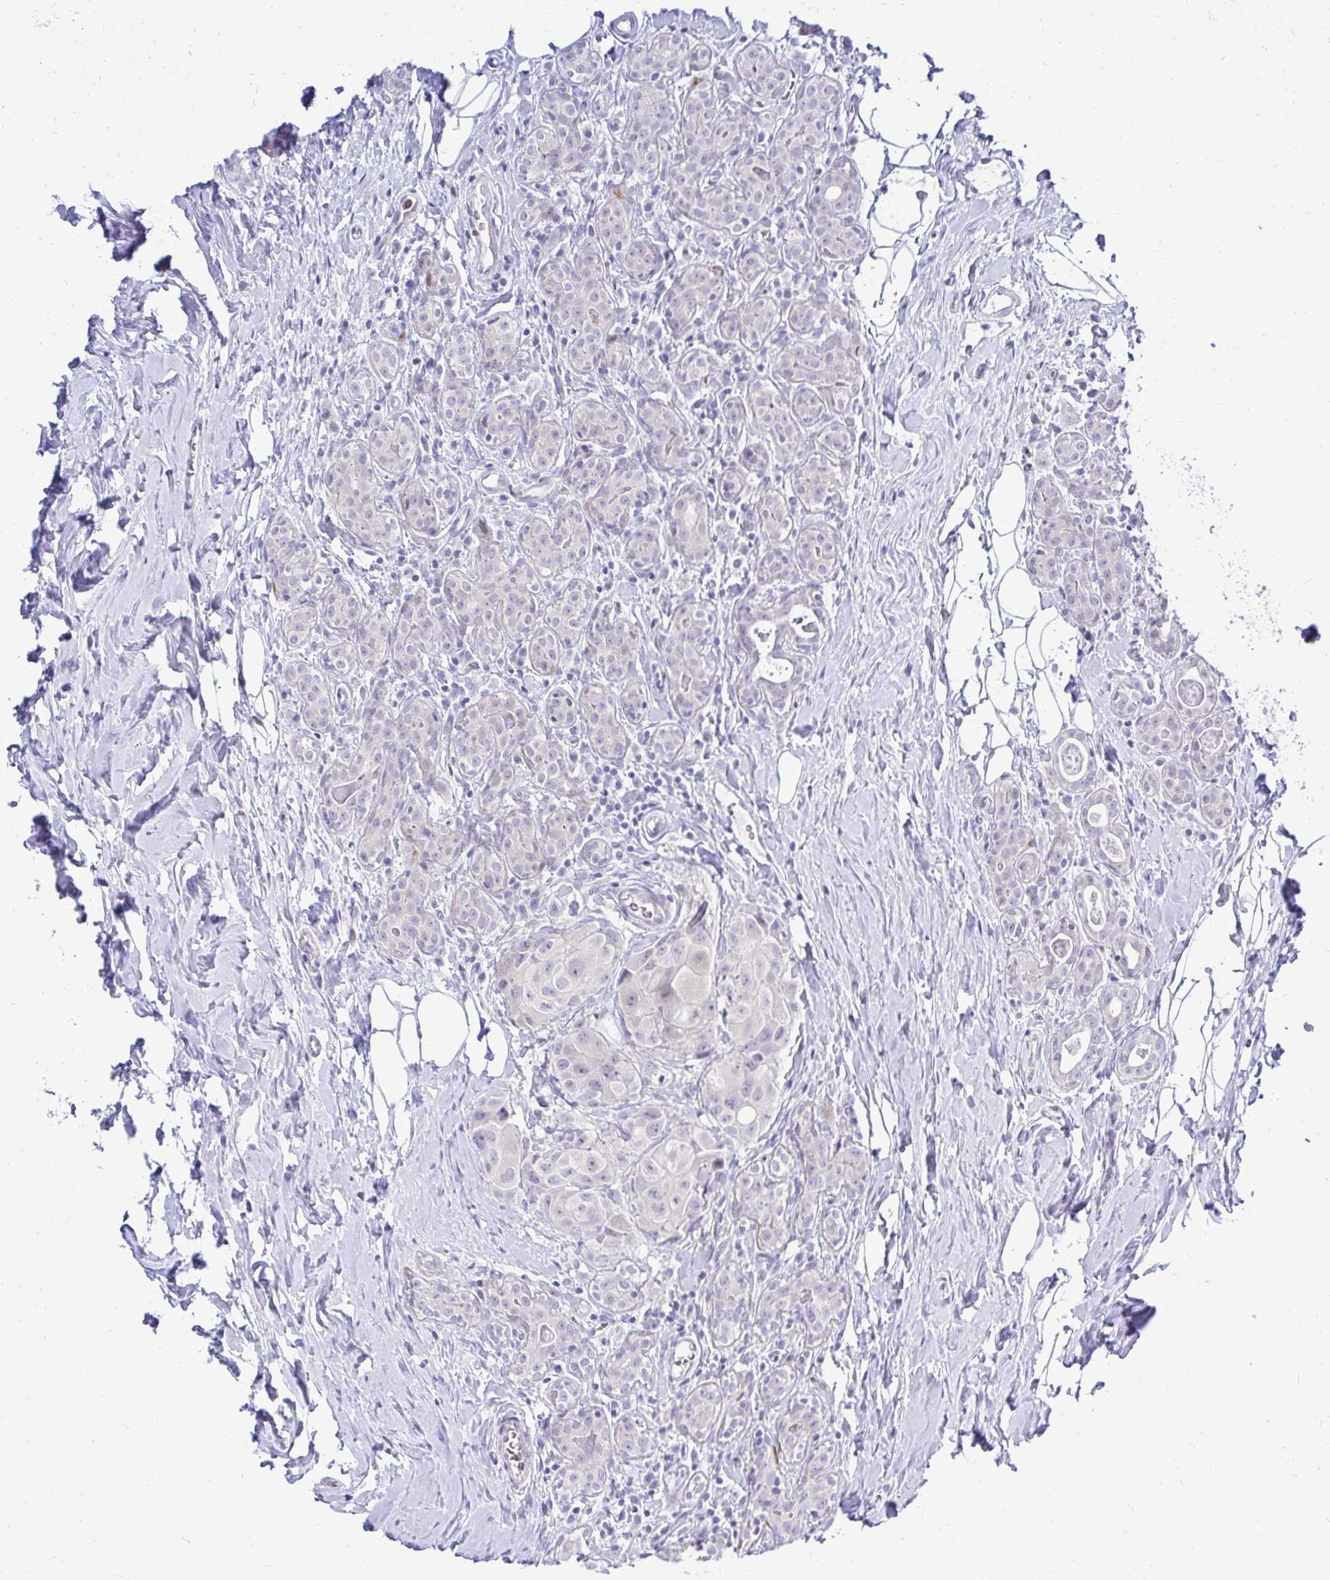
{"staining": {"intensity": "negative", "quantity": "none", "location": "none"}, "tissue": "breast cancer", "cell_type": "Tumor cells", "image_type": "cancer", "snomed": [{"axis": "morphology", "description": "Duct carcinoma"}, {"axis": "topography", "description": "Breast"}], "caption": "Protein analysis of breast cancer reveals no significant staining in tumor cells.", "gene": "ZSWIM9", "patient": {"sex": "female", "age": 43}}